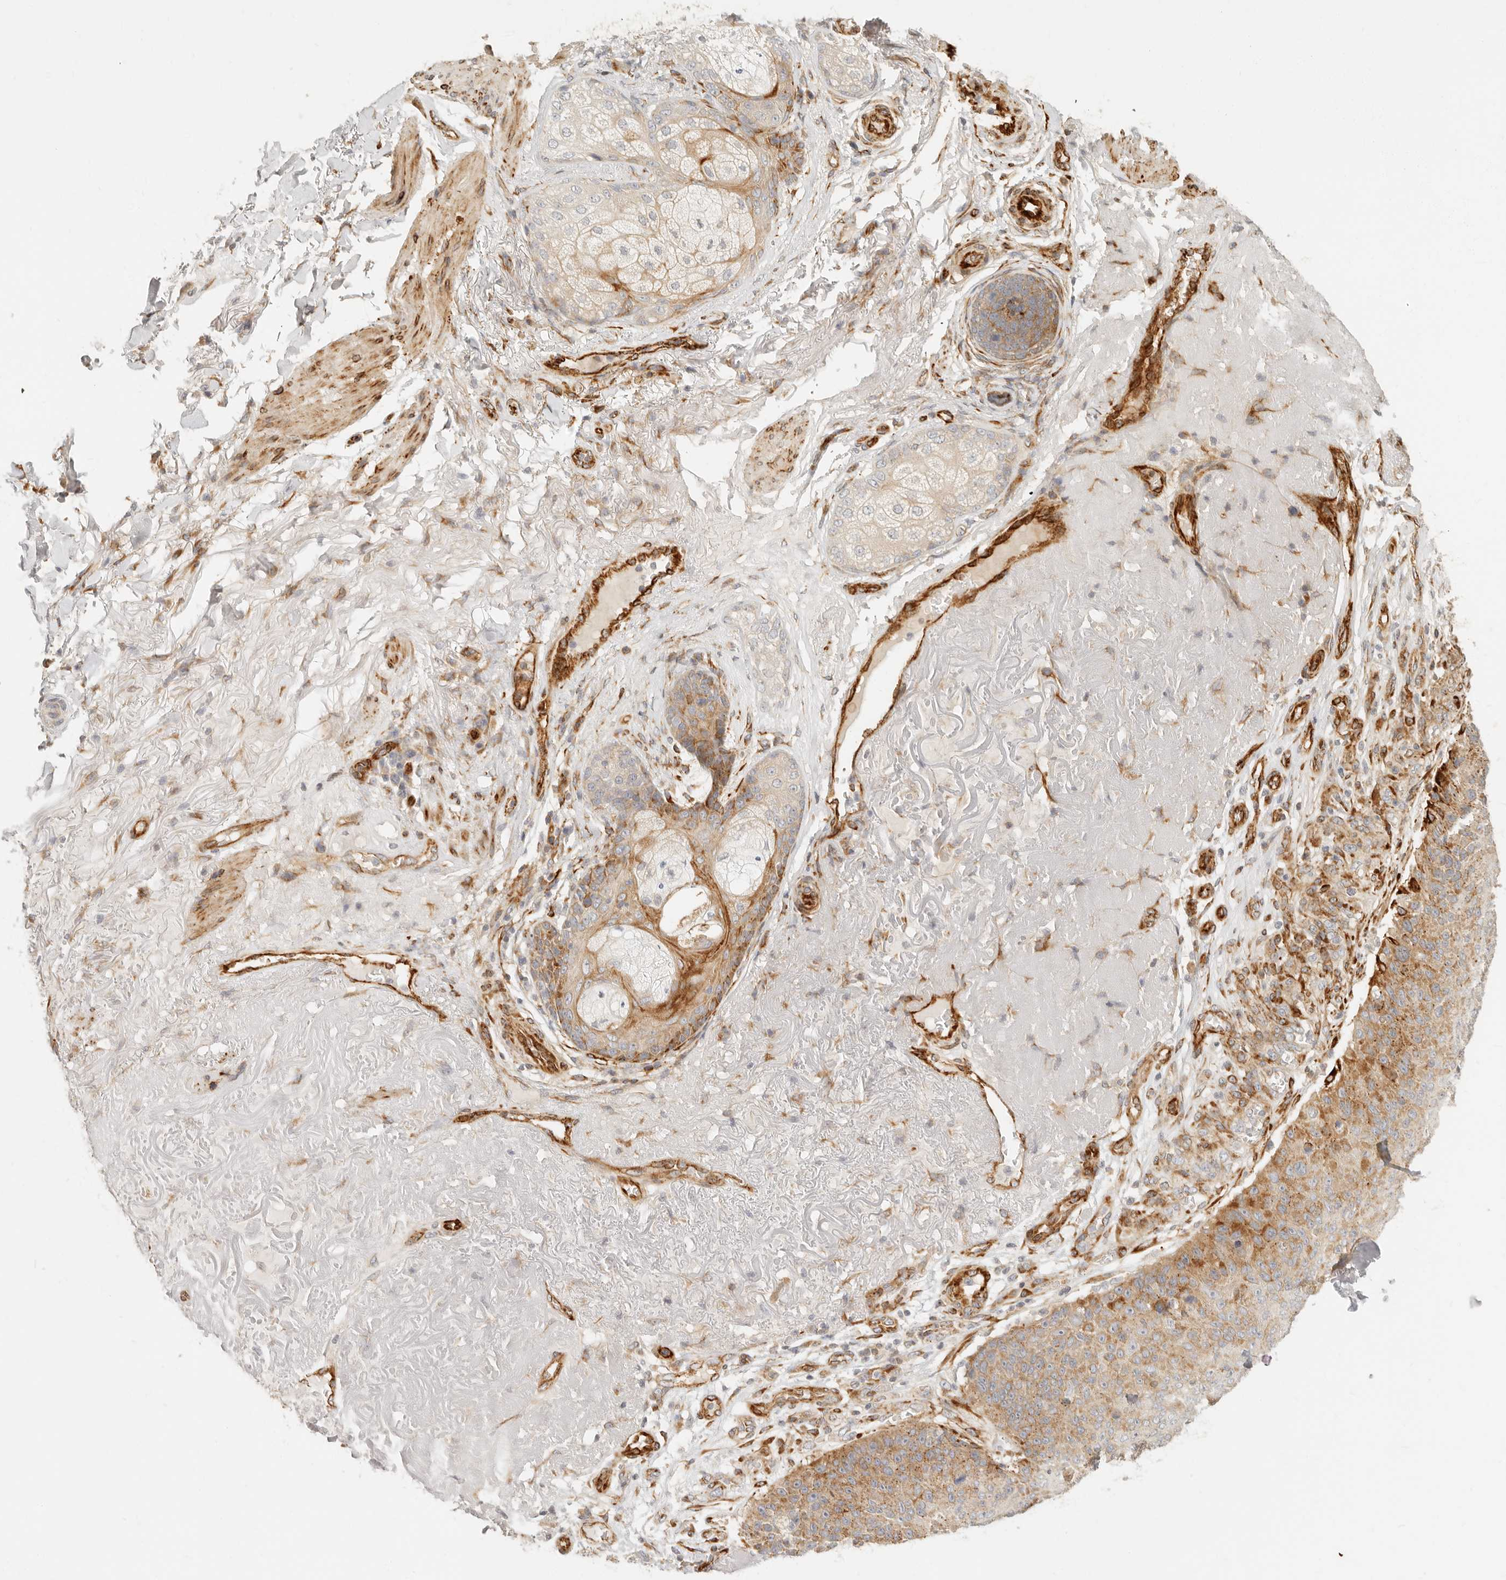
{"staining": {"intensity": "moderate", "quantity": "25%-75%", "location": "cytoplasmic/membranous"}, "tissue": "skin cancer", "cell_type": "Tumor cells", "image_type": "cancer", "snomed": [{"axis": "morphology", "description": "Squamous cell carcinoma, NOS"}, {"axis": "topography", "description": "Skin"}], "caption": "A histopathology image of human squamous cell carcinoma (skin) stained for a protein displays moderate cytoplasmic/membranous brown staining in tumor cells.", "gene": "SASS6", "patient": {"sex": "female", "age": 88}}